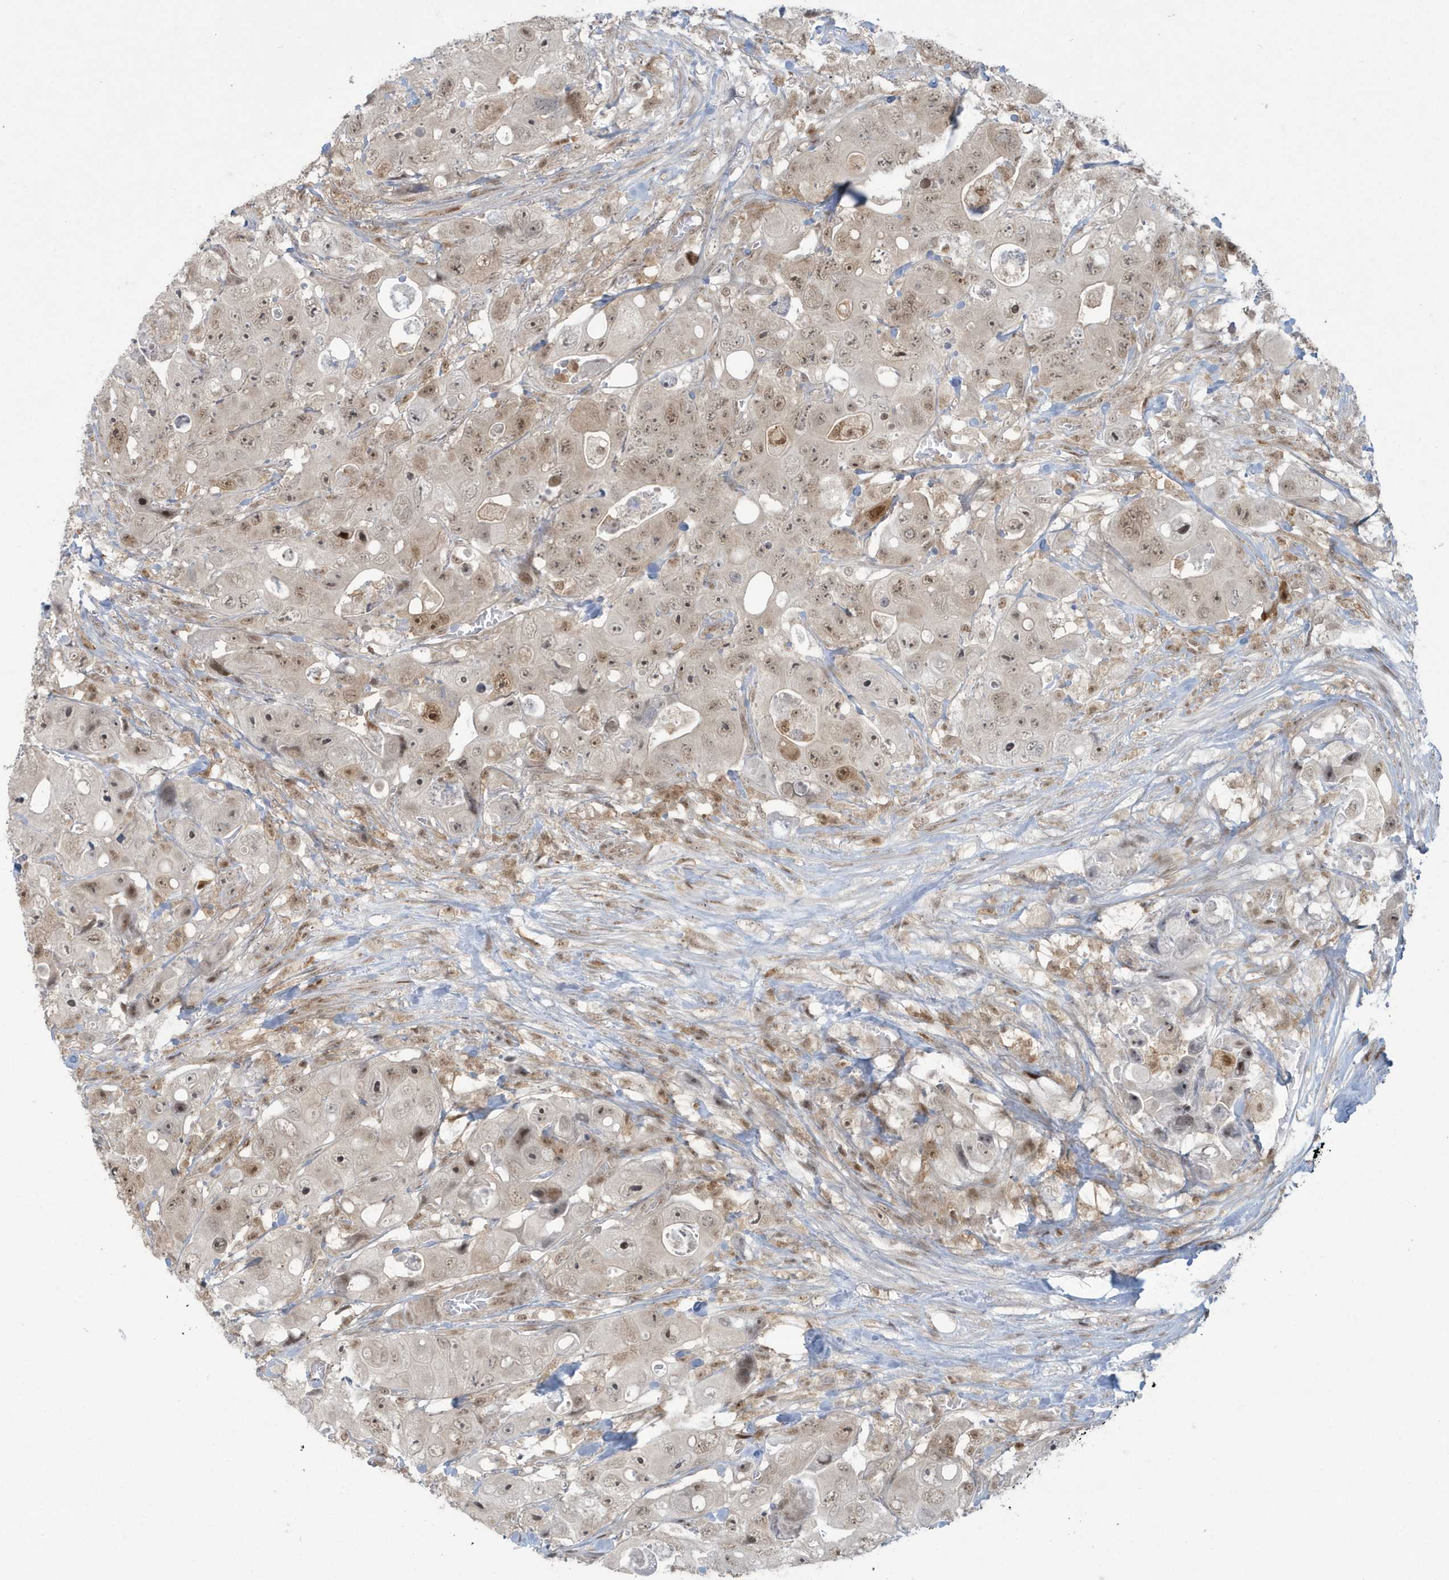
{"staining": {"intensity": "moderate", "quantity": "25%-75%", "location": "nuclear"}, "tissue": "colorectal cancer", "cell_type": "Tumor cells", "image_type": "cancer", "snomed": [{"axis": "morphology", "description": "Adenocarcinoma, NOS"}, {"axis": "topography", "description": "Colon"}], "caption": "This is an image of immunohistochemistry staining of colorectal cancer (adenocarcinoma), which shows moderate staining in the nuclear of tumor cells.", "gene": "C1orf52", "patient": {"sex": "female", "age": 46}}